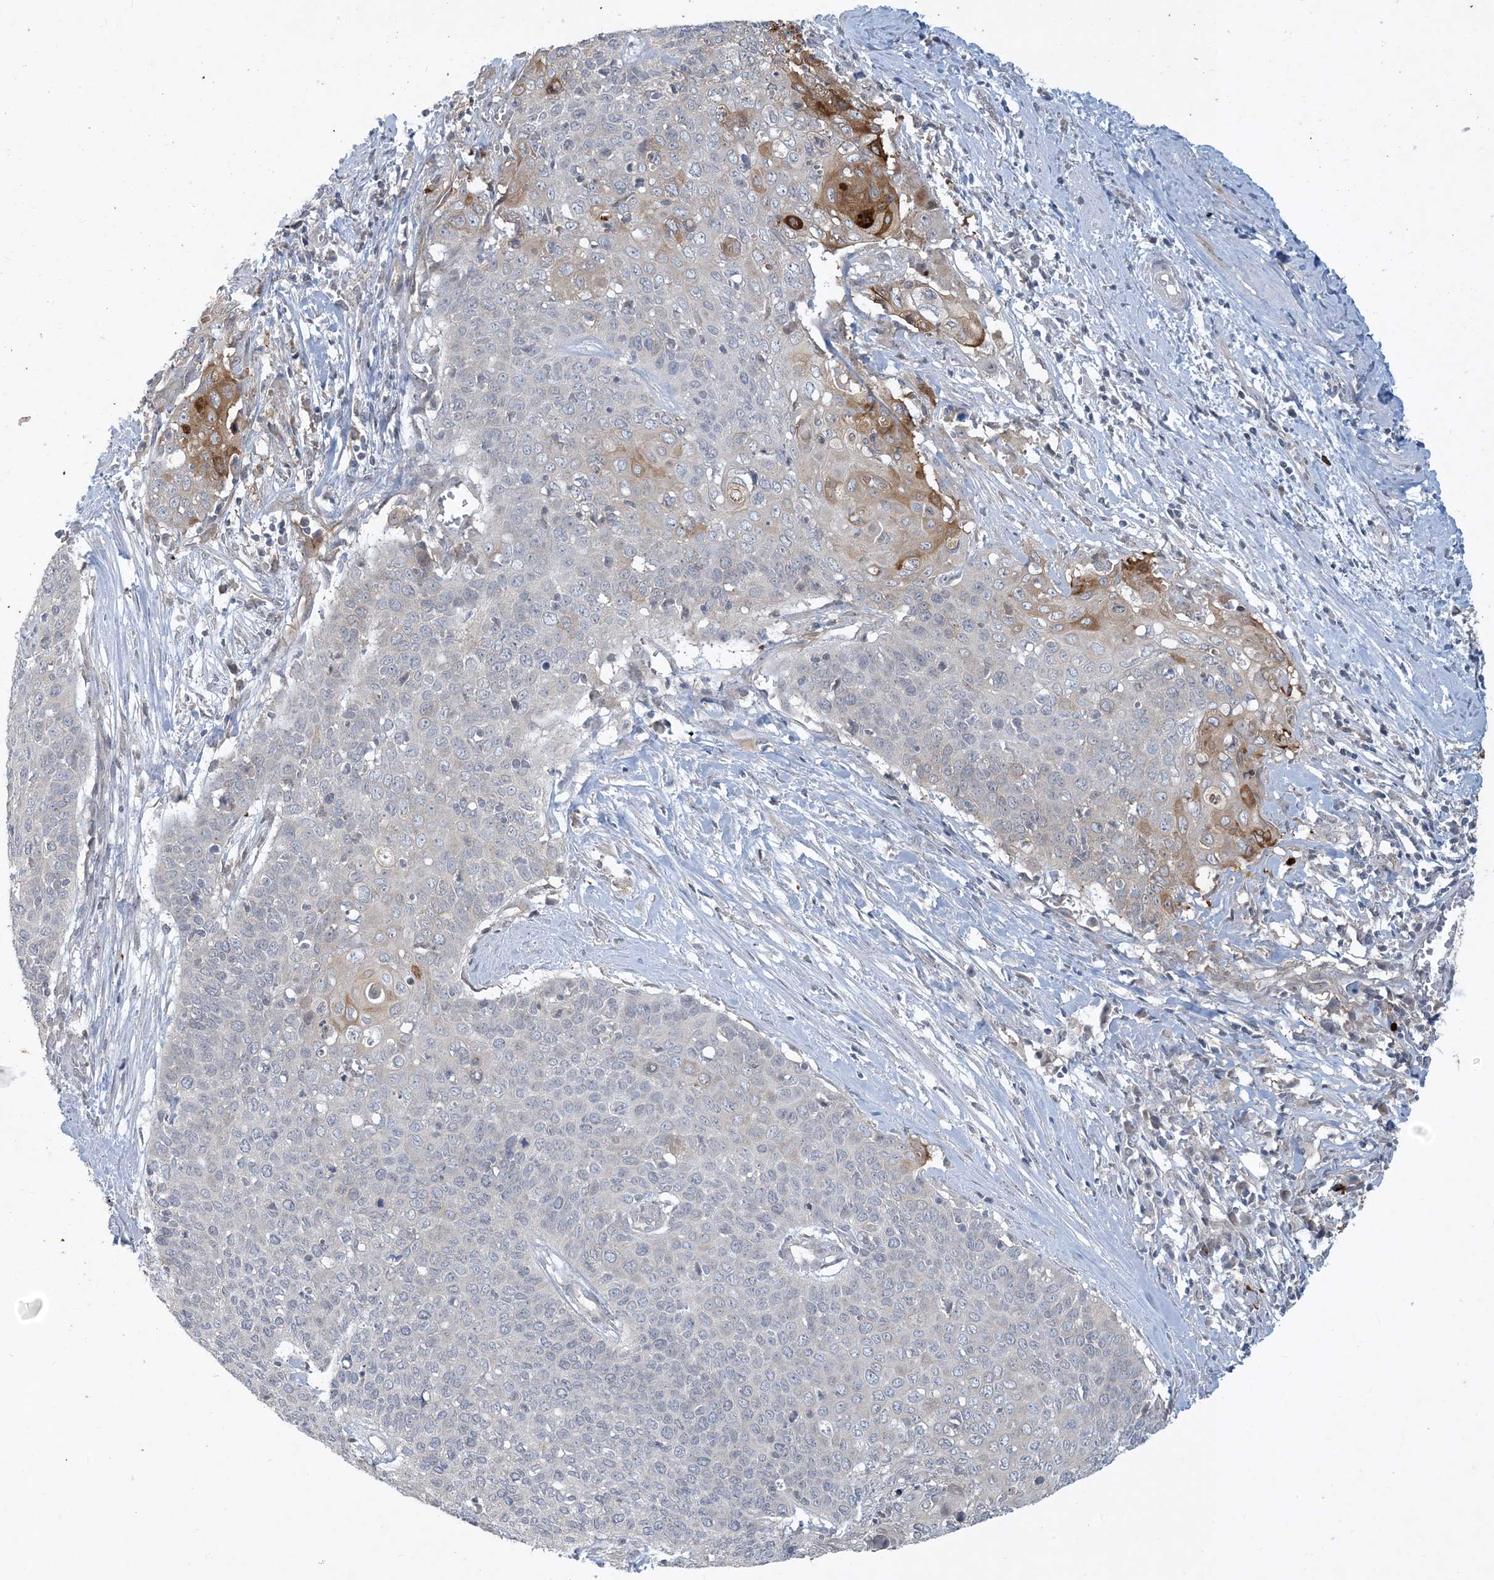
{"staining": {"intensity": "moderate", "quantity": "<25%", "location": "cytoplasmic/membranous"}, "tissue": "cervical cancer", "cell_type": "Tumor cells", "image_type": "cancer", "snomed": [{"axis": "morphology", "description": "Squamous cell carcinoma, NOS"}, {"axis": "topography", "description": "Cervix"}], "caption": "IHC of squamous cell carcinoma (cervical) shows low levels of moderate cytoplasmic/membranous expression in approximately <25% of tumor cells. (Brightfield microscopy of DAB IHC at high magnification).", "gene": "CDS1", "patient": {"sex": "female", "age": 39}}